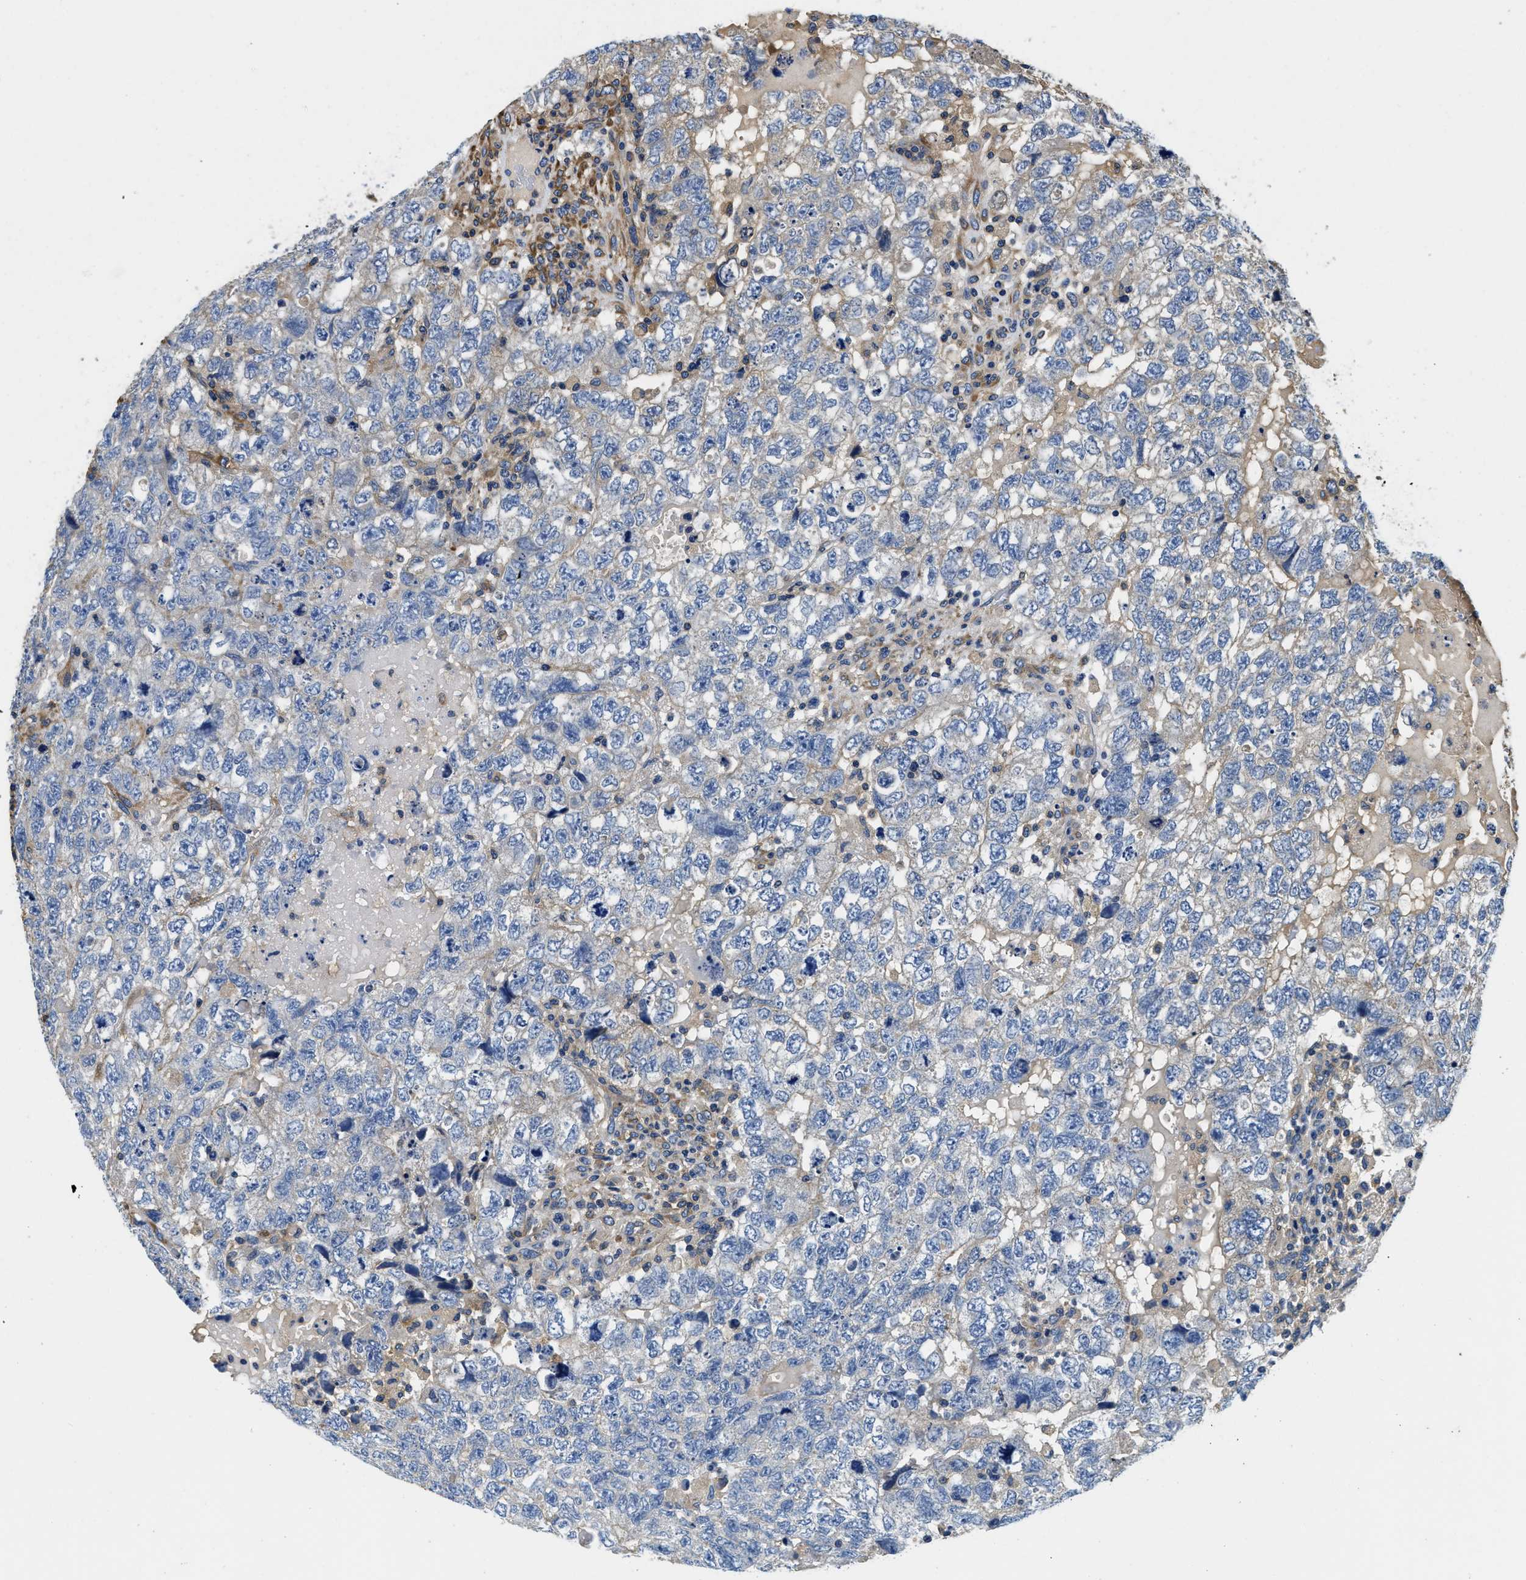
{"staining": {"intensity": "negative", "quantity": "none", "location": "none"}, "tissue": "testis cancer", "cell_type": "Tumor cells", "image_type": "cancer", "snomed": [{"axis": "morphology", "description": "Carcinoma, Embryonal, NOS"}, {"axis": "topography", "description": "Testis"}], "caption": "This histopathology image is of testis embryonal carcinoma stained with immunohistochemistry to label a protein in brown with the nuclei are counter-stained blue. There is no staining in tumor cells.", "gene": "STAT2", "patient": {"sex": "male", "age": 36}}